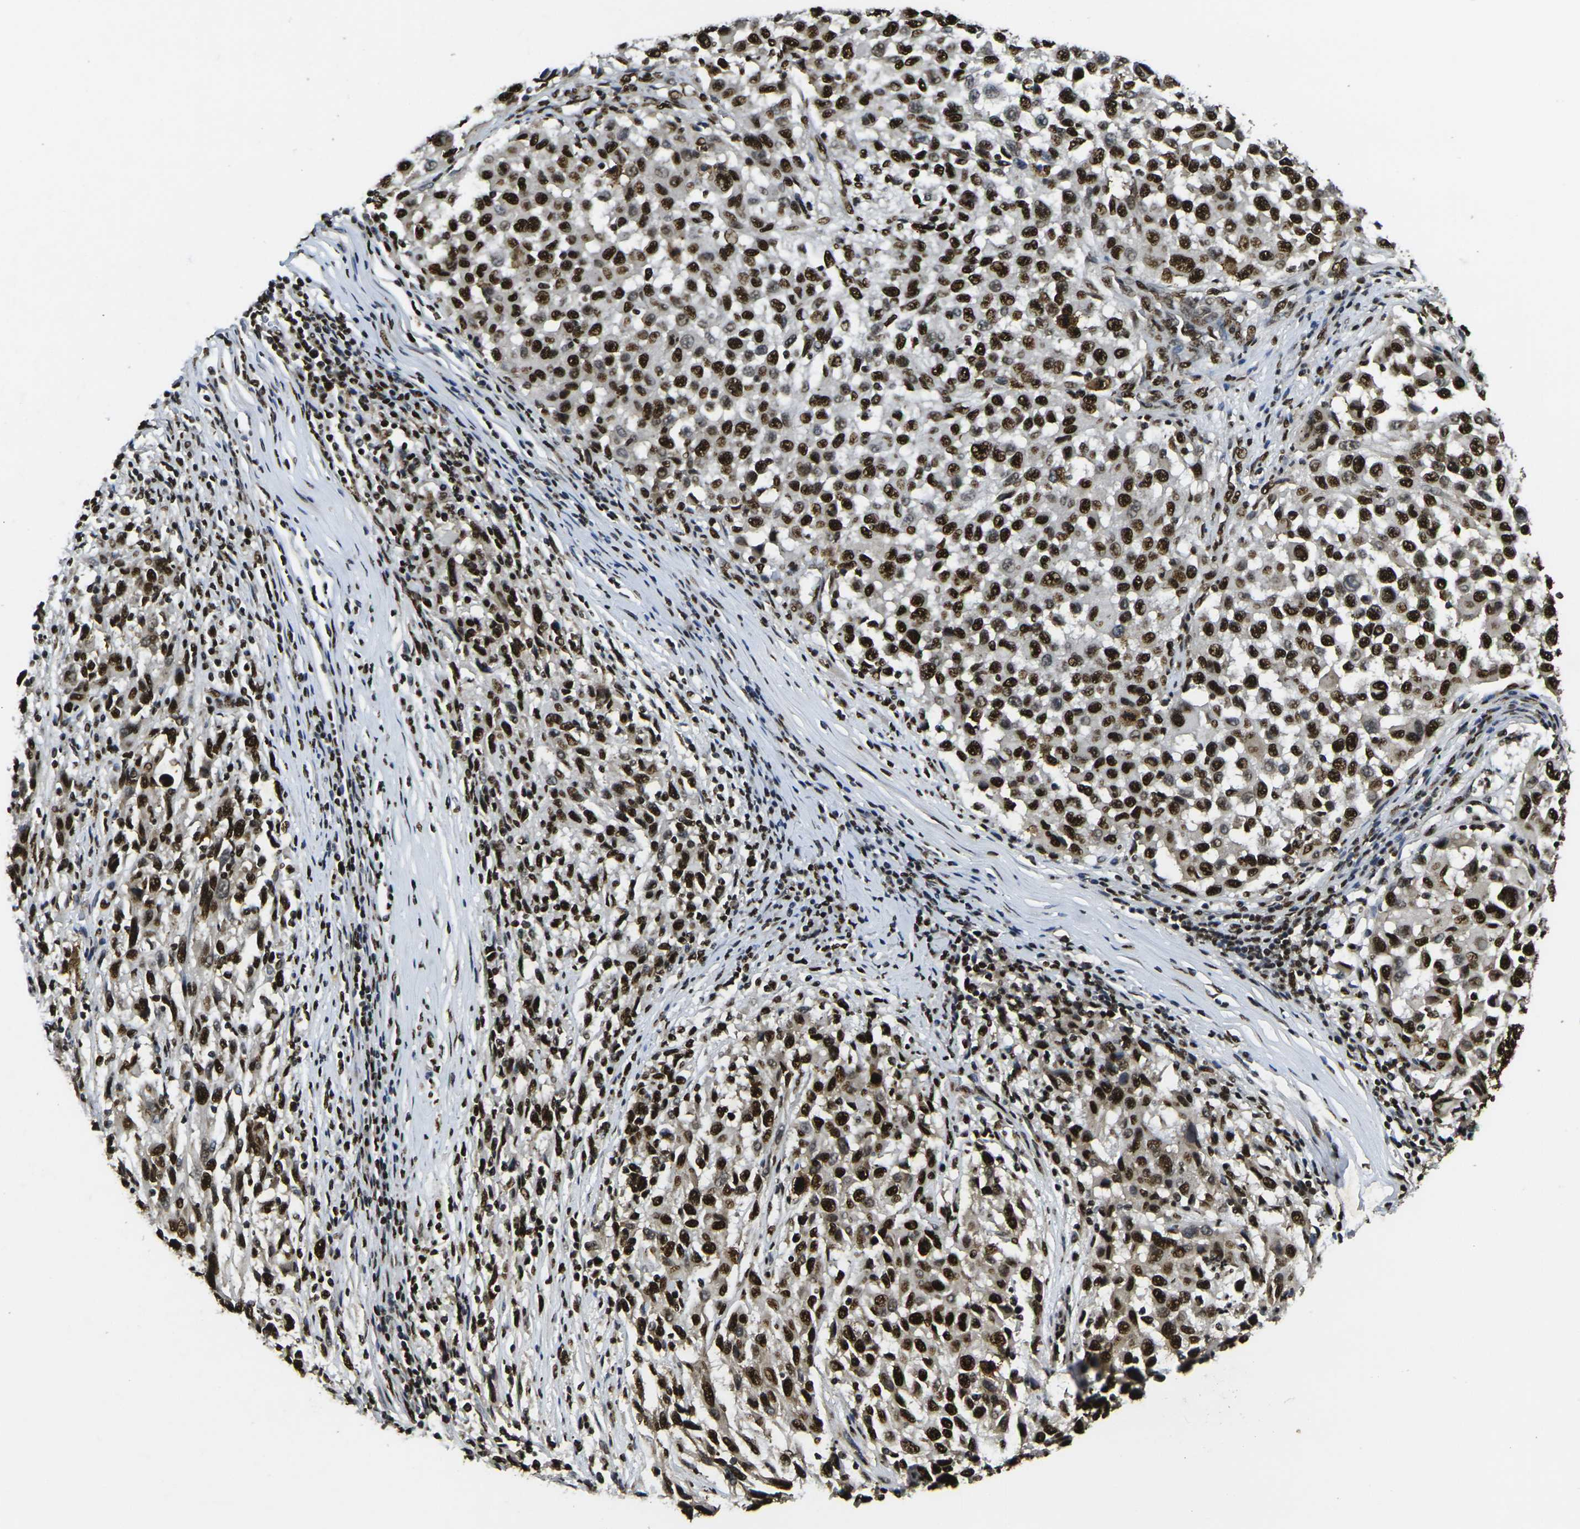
{"staining": {"intensity": "strong", "quantity": ">75%", "location": "nuclear"}, "tissue": "melanoma", "cell_type": "Tumor cells", "image_type": "cancer", "snomed": [{"axis": "morphology", "description": "Malignant melanoma, Metastatic site"}, {"axis": "topography", "description": "Lymph node"}], "caption": "Protein analysis of melanoma tissue shows strong nuclear expression in about >75% of tumor cells. (DAB (3,3'-diaminobenzidine) IHC, brown staining for protein, blue staining for nuclei).", "gene": "SMARCC1", "patient": {"sex": "male", "age": 61}}